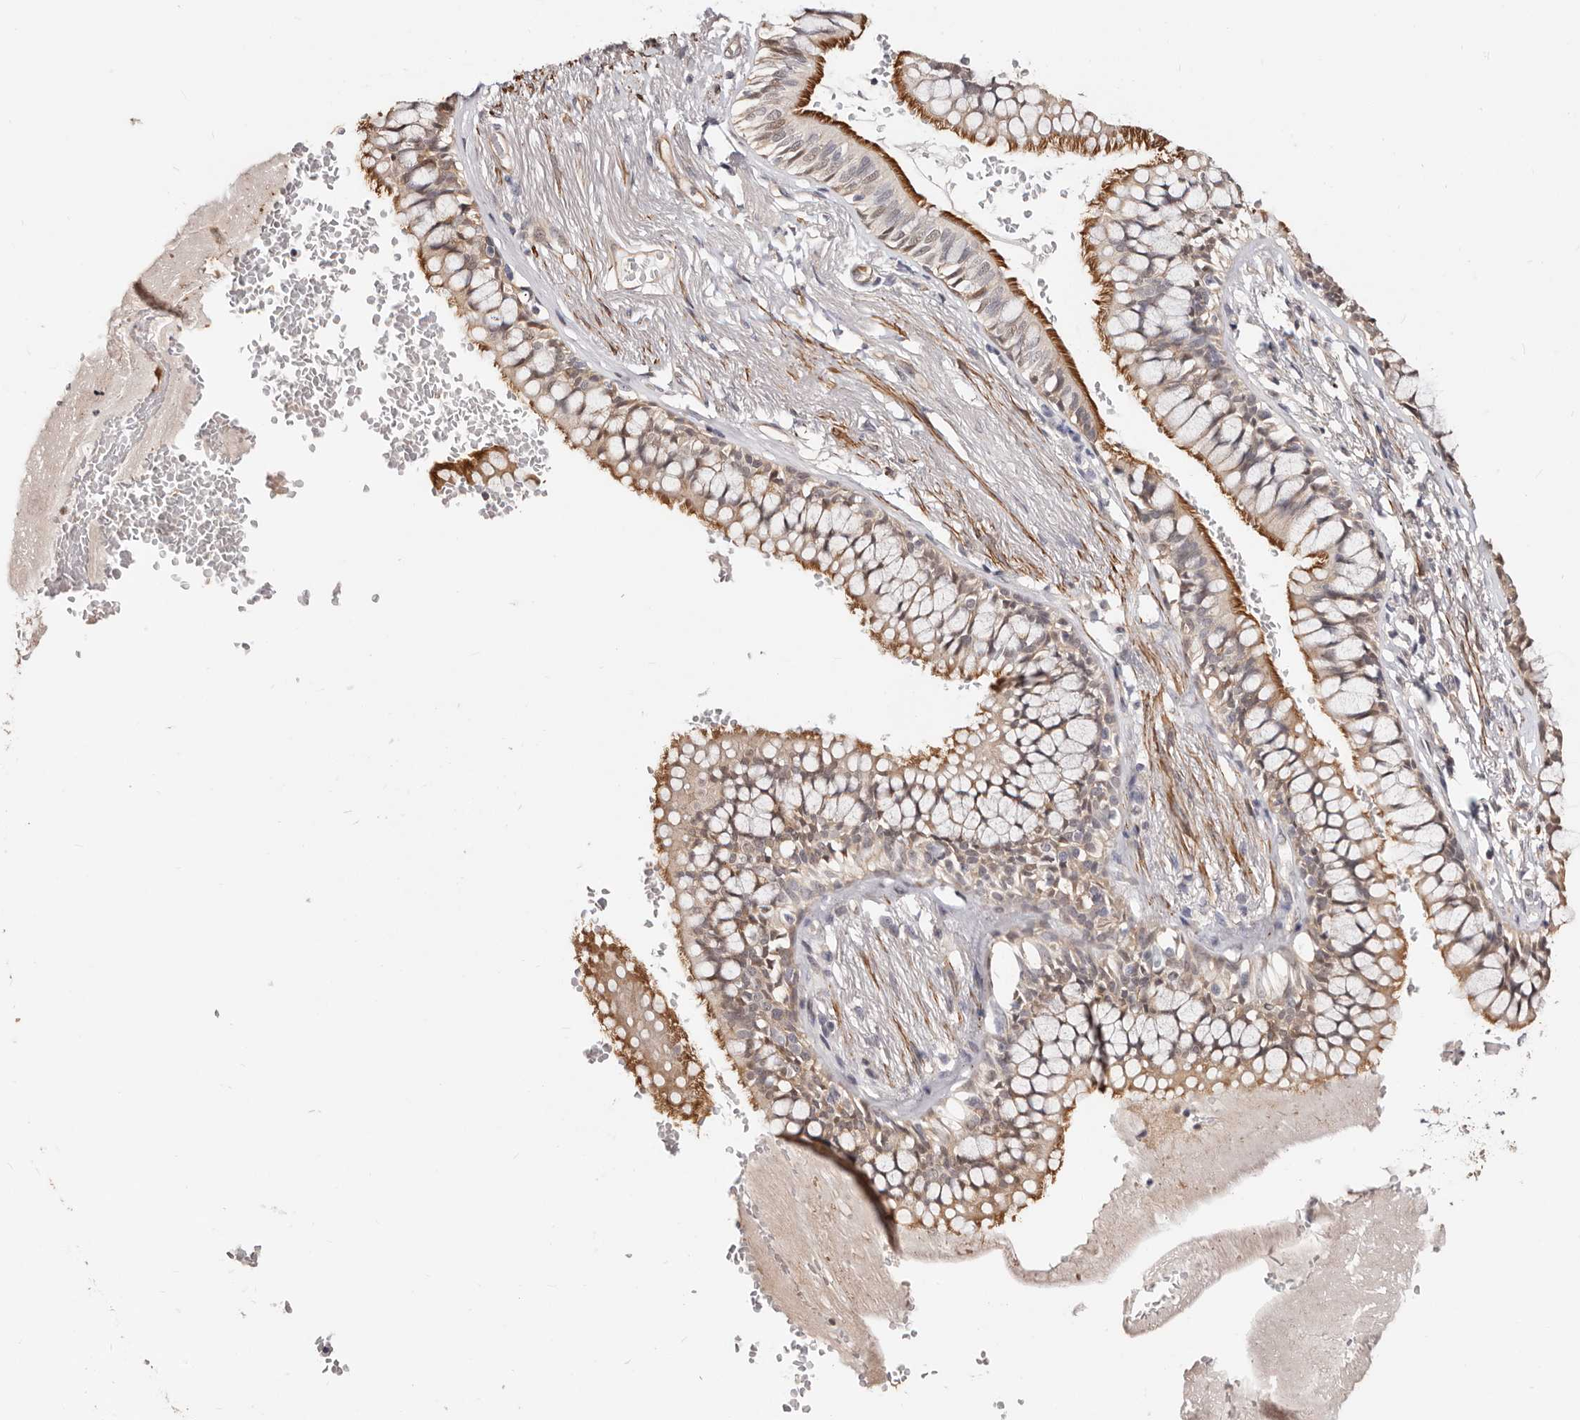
{"staining": {"intensity": "moderate", "quantity": ">75%", "location": "cytoplasmic/membranous"}, "tissue": "bronchus", "cell_type": "Respiratory epithelial cells", "image_type": "normal", "snomed": [{"axis": "morphology", "description": "Normal tissue, NOS"}, {"axis": "topography", "description": "Cartilage tissue"}, {"axis": "topography", "description": "Bronchus"}], "caption": "About >75% of respiratory epithelial cells in benign human bronchus display moderate cytoplasmic/membranous protein staining as visualized by brown immunohistochemical staining.", "gene": "TRIP13", "patient": {"sex": "female", "age": 73}}